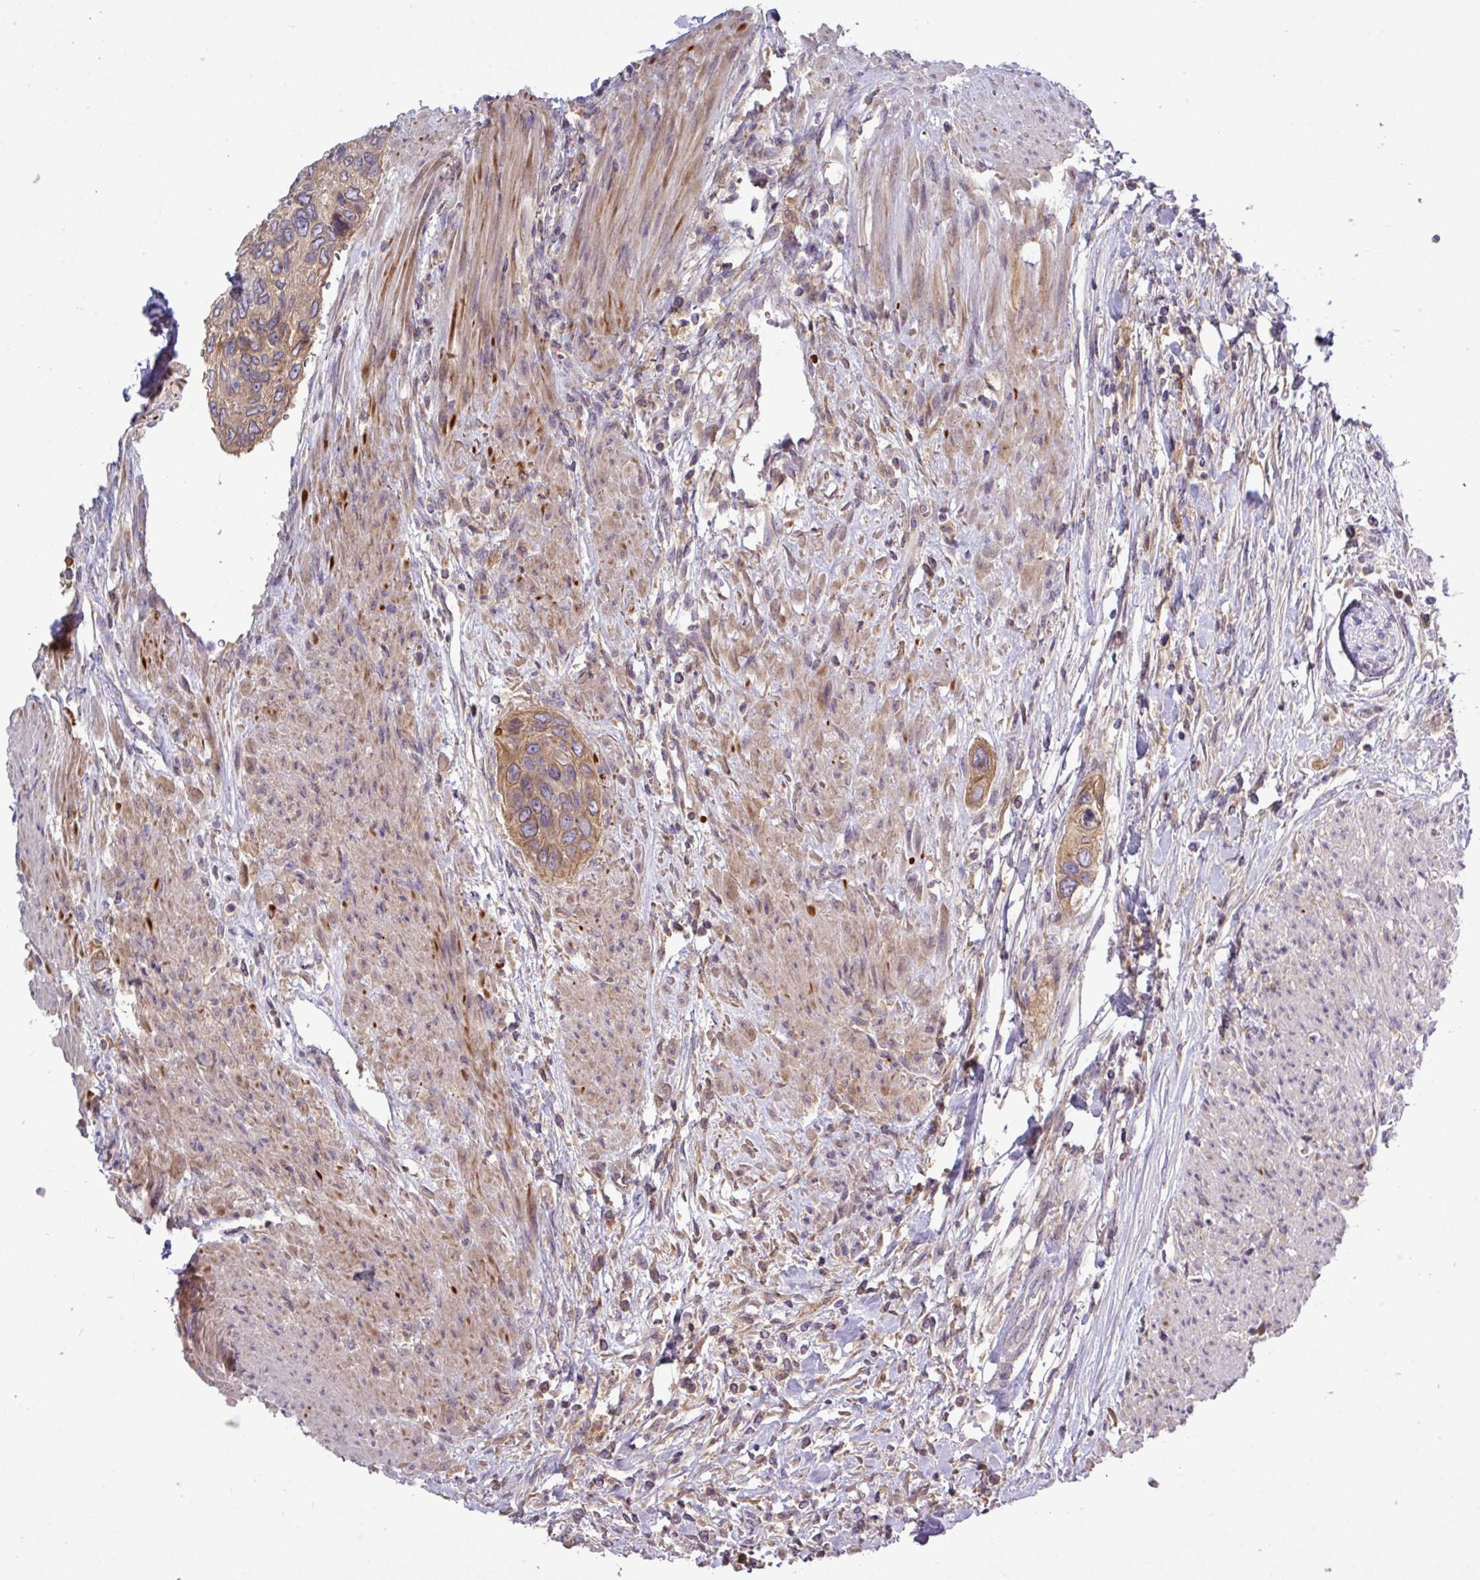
{"staining": {"intensity": "moderate", "quantity": ">75%", "location": "cytoplasmic/membranous"}, "tissue": "urothelial cancer", "cell_type": "Tumor cells", "image_type": "cancer", "snomed": [{"axis": "morphology", "description": "Urothelial carcinoma, High grade"}, {"axis": "topography", "description": "Urinary bladder"}], "caption": "This is a histology image of IHC staining of urothelial cancer, which shows moderate positivity in the cytoplasmic/membranous of tumor cells.", "gene": "TMEM62", "patient": {"sex": "female", "age": 60}}